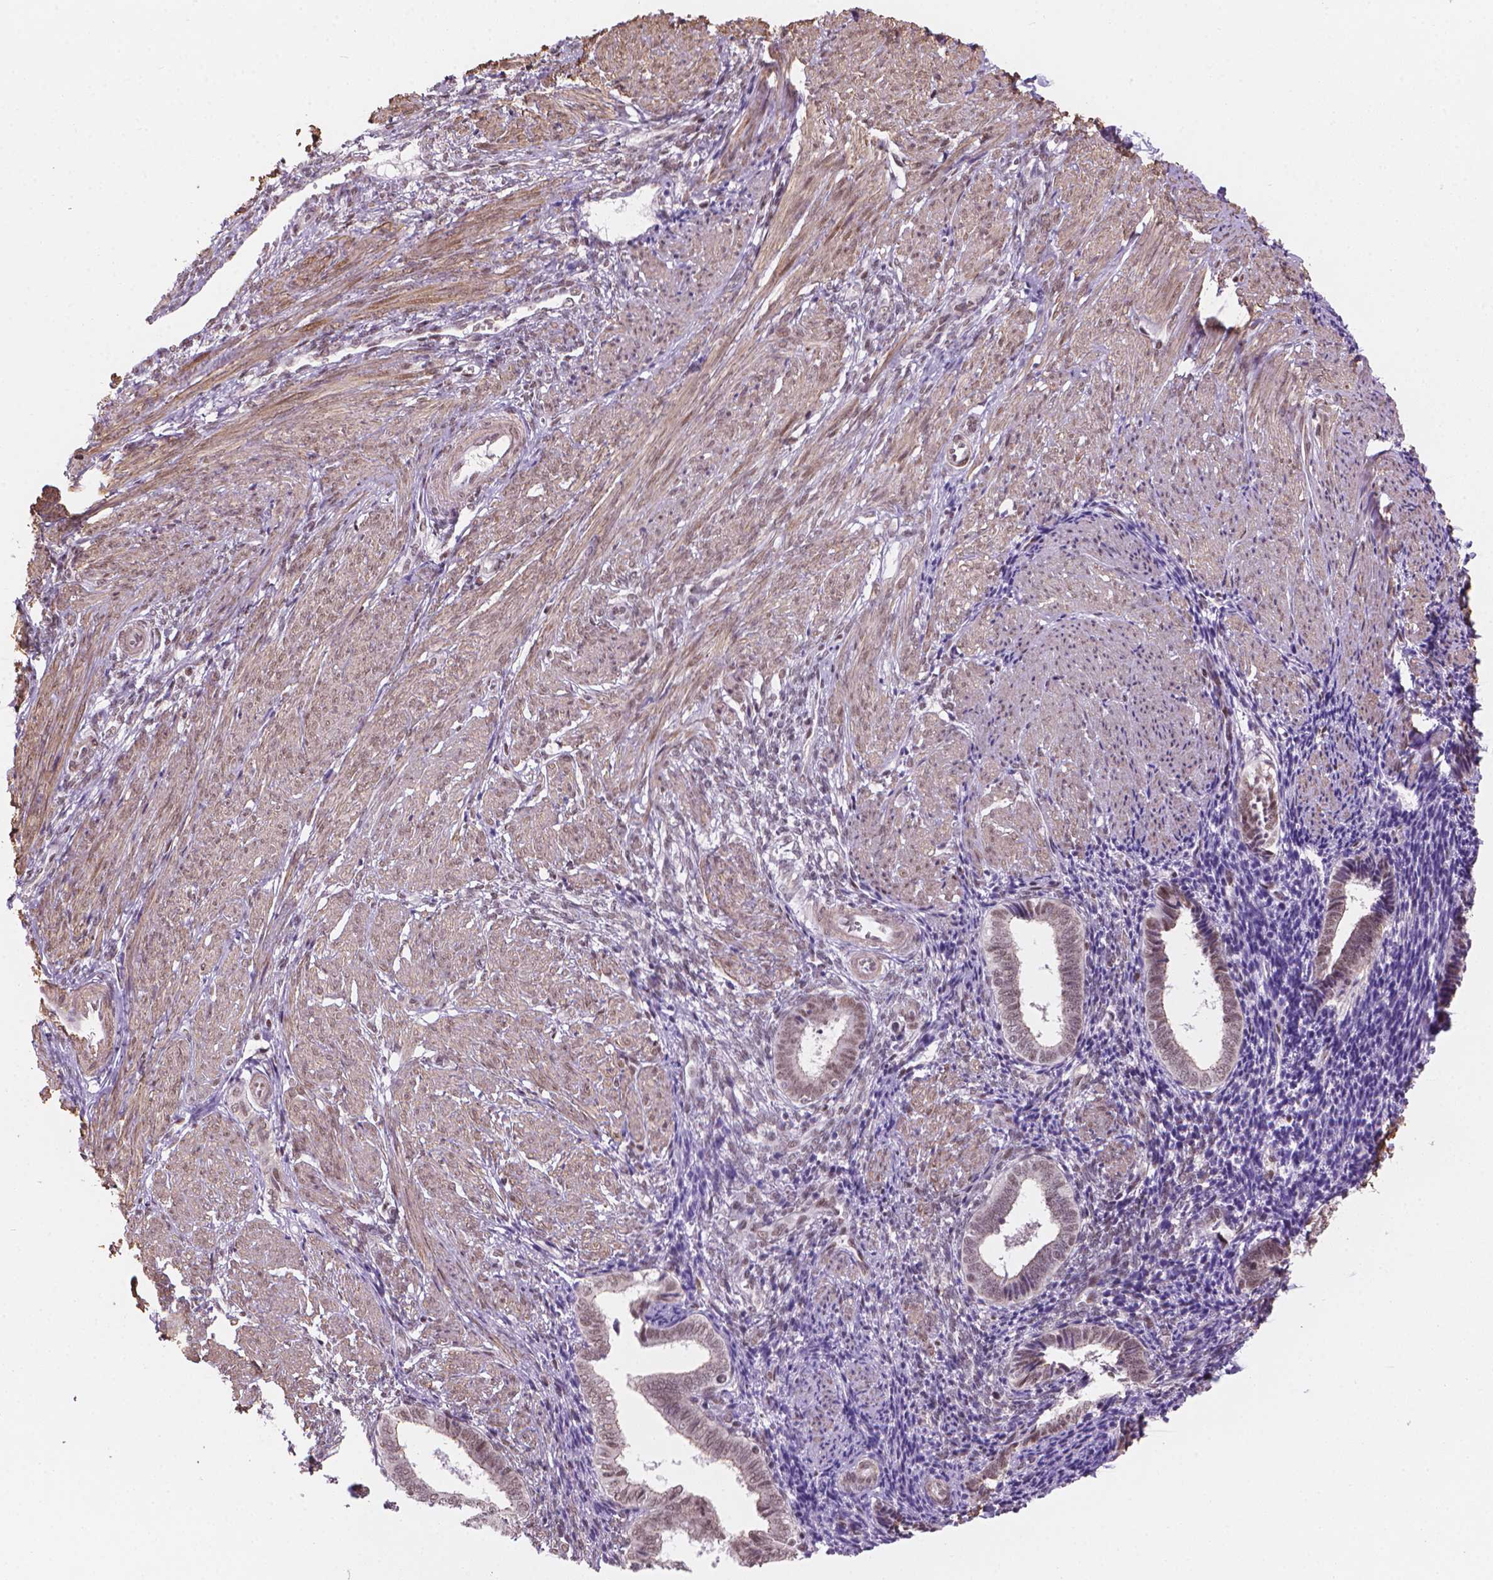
{"staining": {"intensity": "negative", "quantity": "none", "location": "none"}, "tissue": "endometrium", "cell_type": "Cells in endometrial stroma", "image_type": "normal", "snomed": [{"axis": "morphology", "description": "Normal tissue, NOS"}, {"axis": "topography", "description": "Endometrium"}], "caption": "The immunohistochemistry (IHC) photomicrograph has no significant expression in cells in endometrial stroma of endometrium. (DAB (3,3'-diaminobenzidine) IHC visualized using brightfield microscopy, high magnification).", "gene": "HOXD4", "patient": {"sex": "female", "age": 42}}